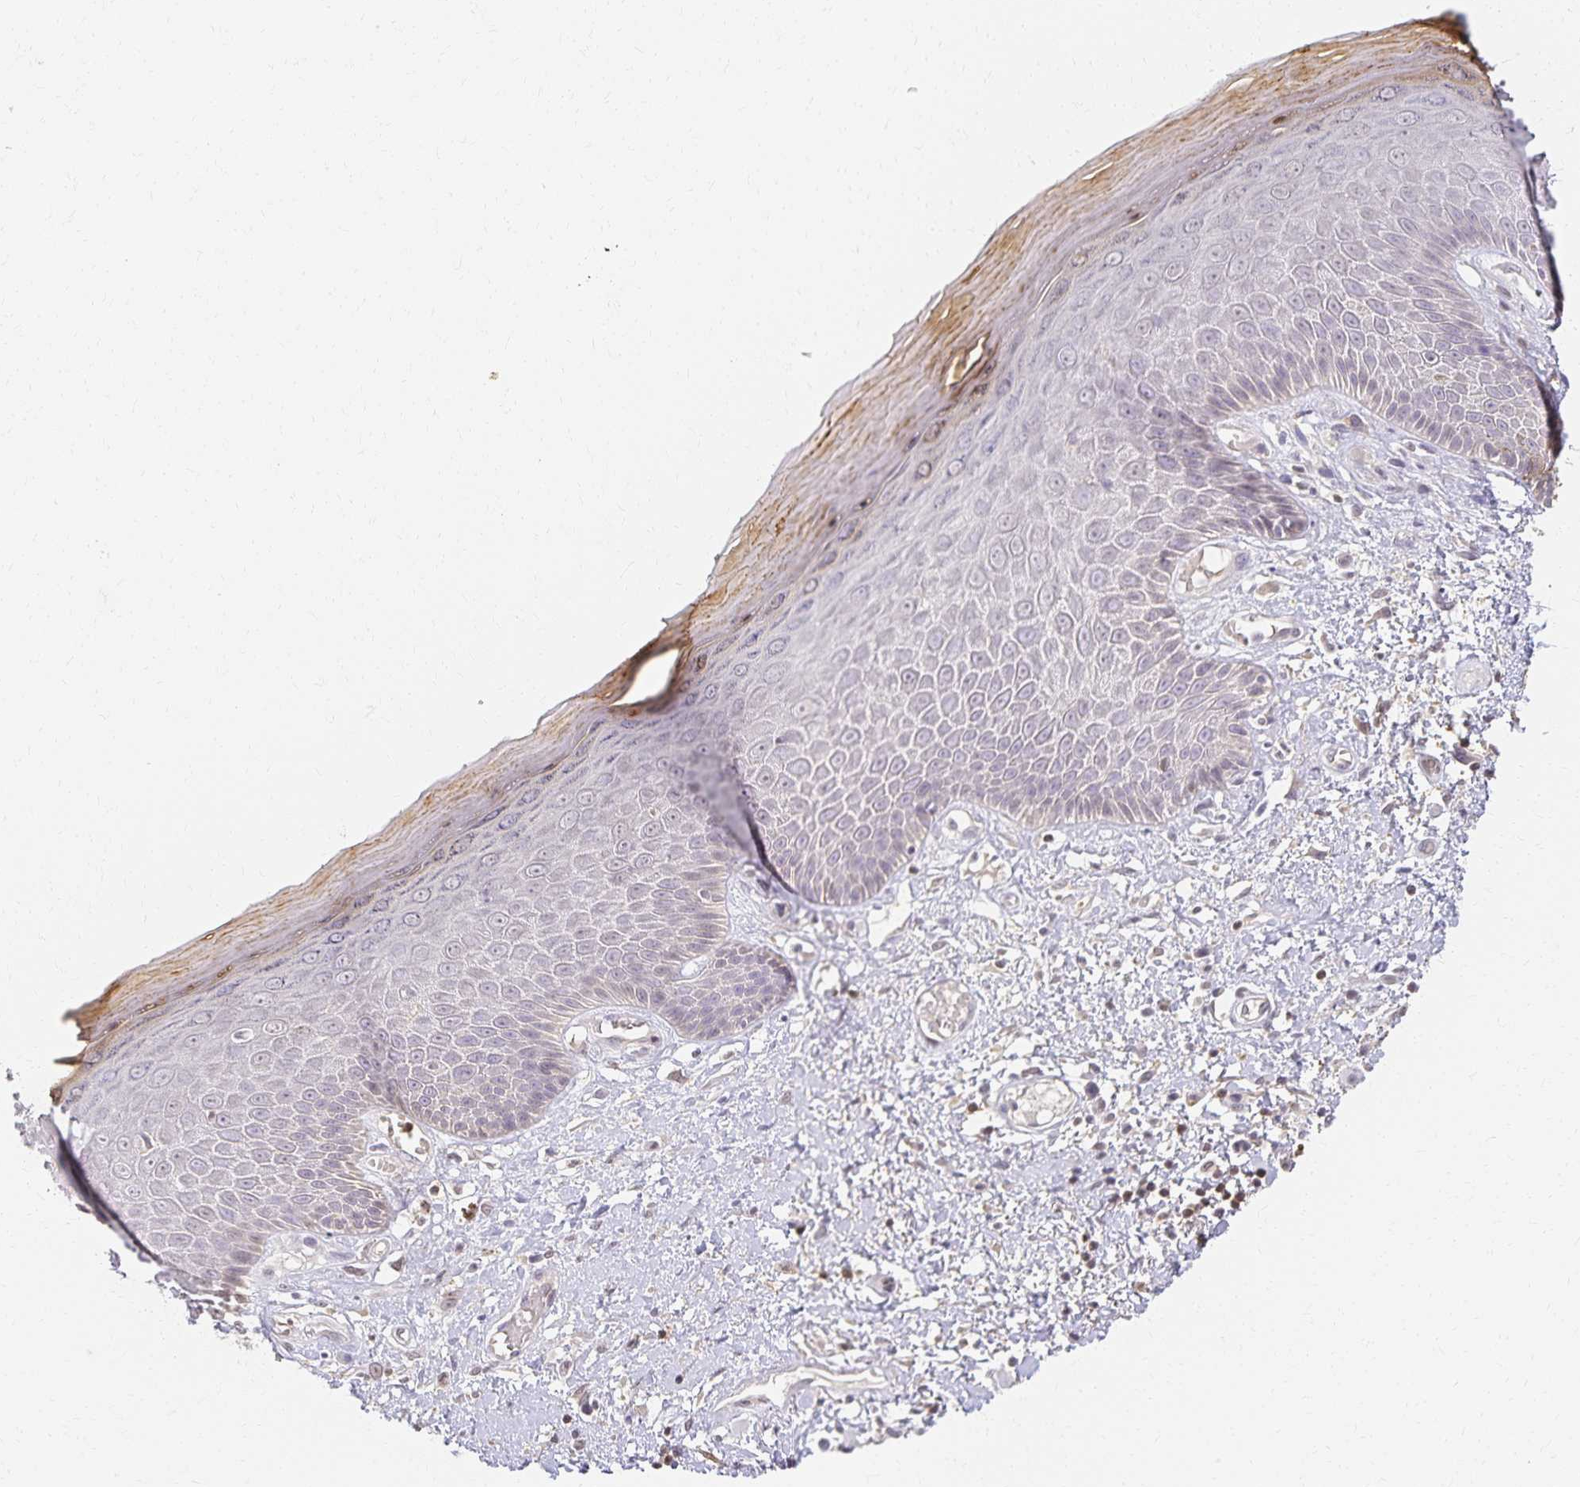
{"staining": {"intensity": "weak", "quantity": "<25%", "location": "cytoplasmic/membranous"}, "tissue": "skin", "cell_type": "Epidermal cells", "image_type": "normal", "snomed": [{"axis": "morphology", "description": "Normal tissue, NOS"}, {"axis": "topography", "description": "Anal"}, {"axis": "topography", "description": "Peripheral nerve tissue"}], "caption": "The photomicrograph exhibits no significant positivity in epidermal cells of skin.", "gene": "AZGP1", "patient": {"sex": "male", "age": 78}}